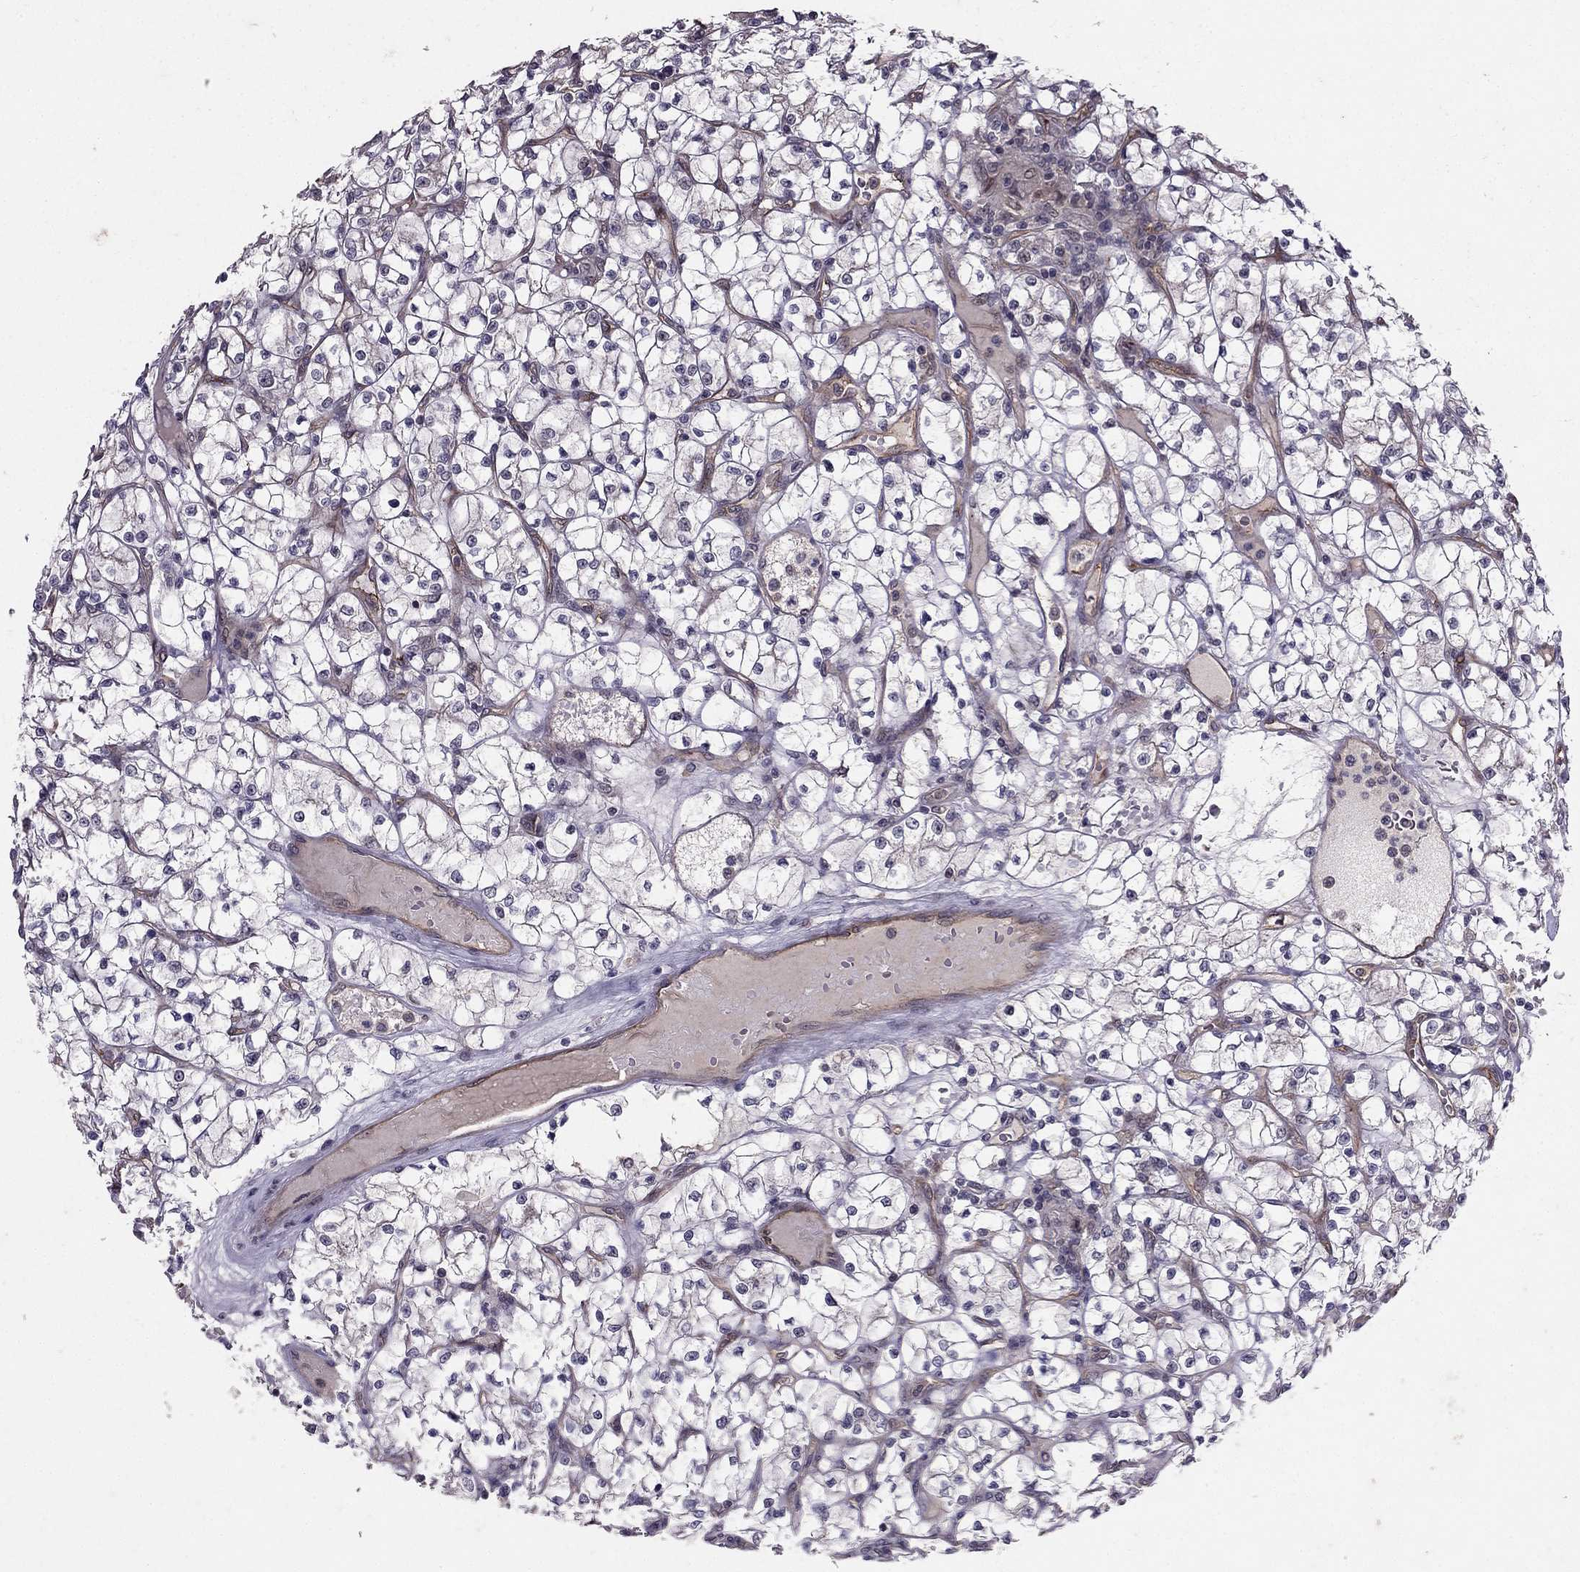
{"staining": {"intensity": "negative", "quantity": "none", "location": "none"}, "tissue": "renal cancer", "cell_type": "Tumor cells", "image_type": "cancer", "snomed": [{"axis": "morphology", "description": "Adenocarcinoma, NOS"}, {"axis": "topography", "description": "Kidney"}], "caption": "Tumor cells are negative for brown protein staining in renal cancer (adenocarcinoma).", "gene": "RASIP1", "patient": {"sex": "female", "age": 64}}